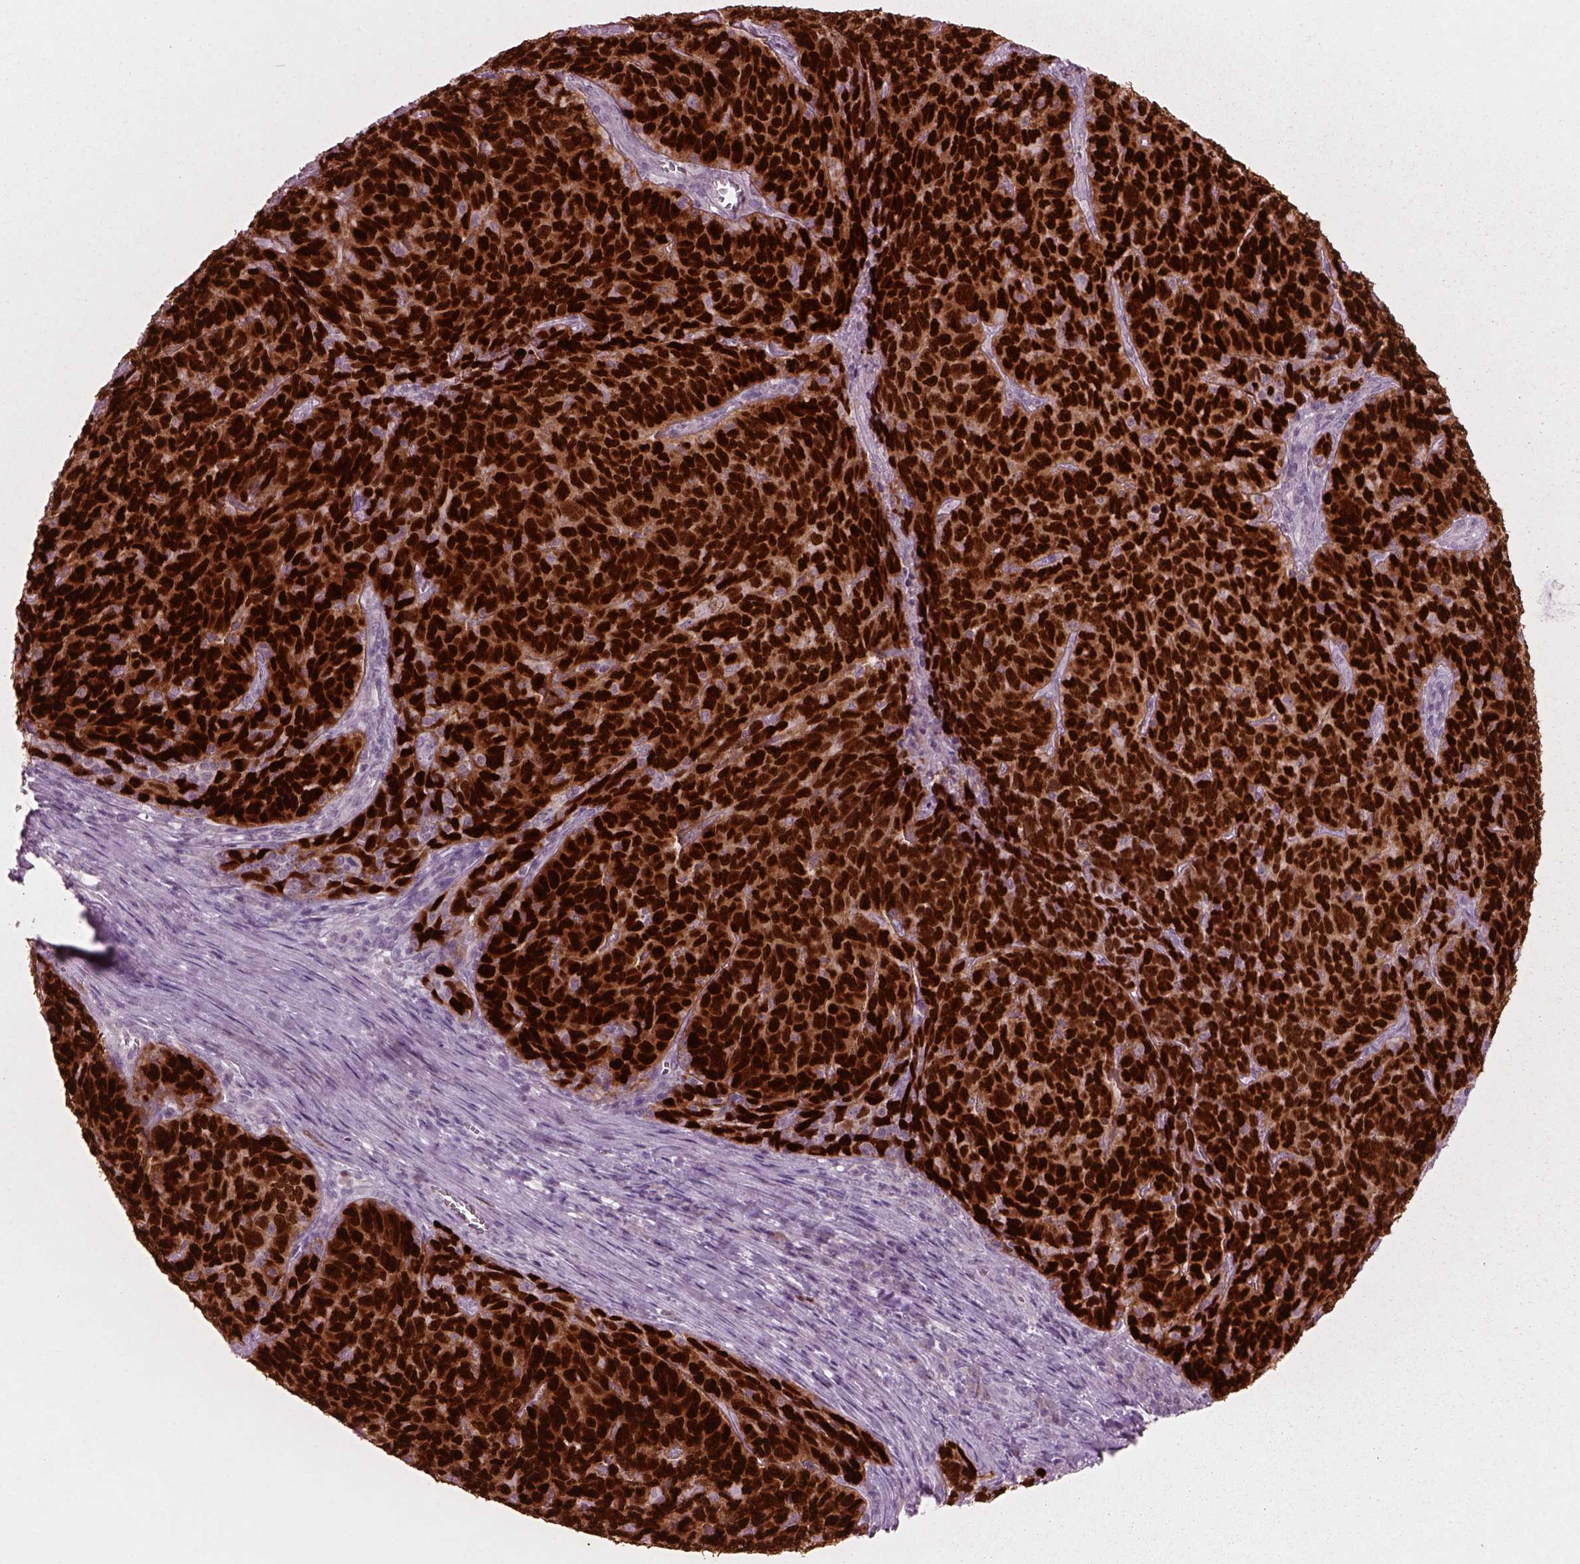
{"staining": {"intensity": "strong", "quantity": ">75%", "location": "nuclear"}, "tissue": "skin cancer", "cell_type": "Tumor cells", "image_type": "cancer", "snomed": [{"axis": "morphology", "description": "Squamous cell carcinoma, NOS"}, {"axis": "topography", "description": "Skin"}, {"axis": "topography", "description": "Anal"}], "caption": "There is high levels of strong nuclear staining in tumor cells of skin cancer, as demonstrated by immunohistochemical staining (brown color).", "gene": "SOX9", "patient": {"sex": "female", "age": 51}}